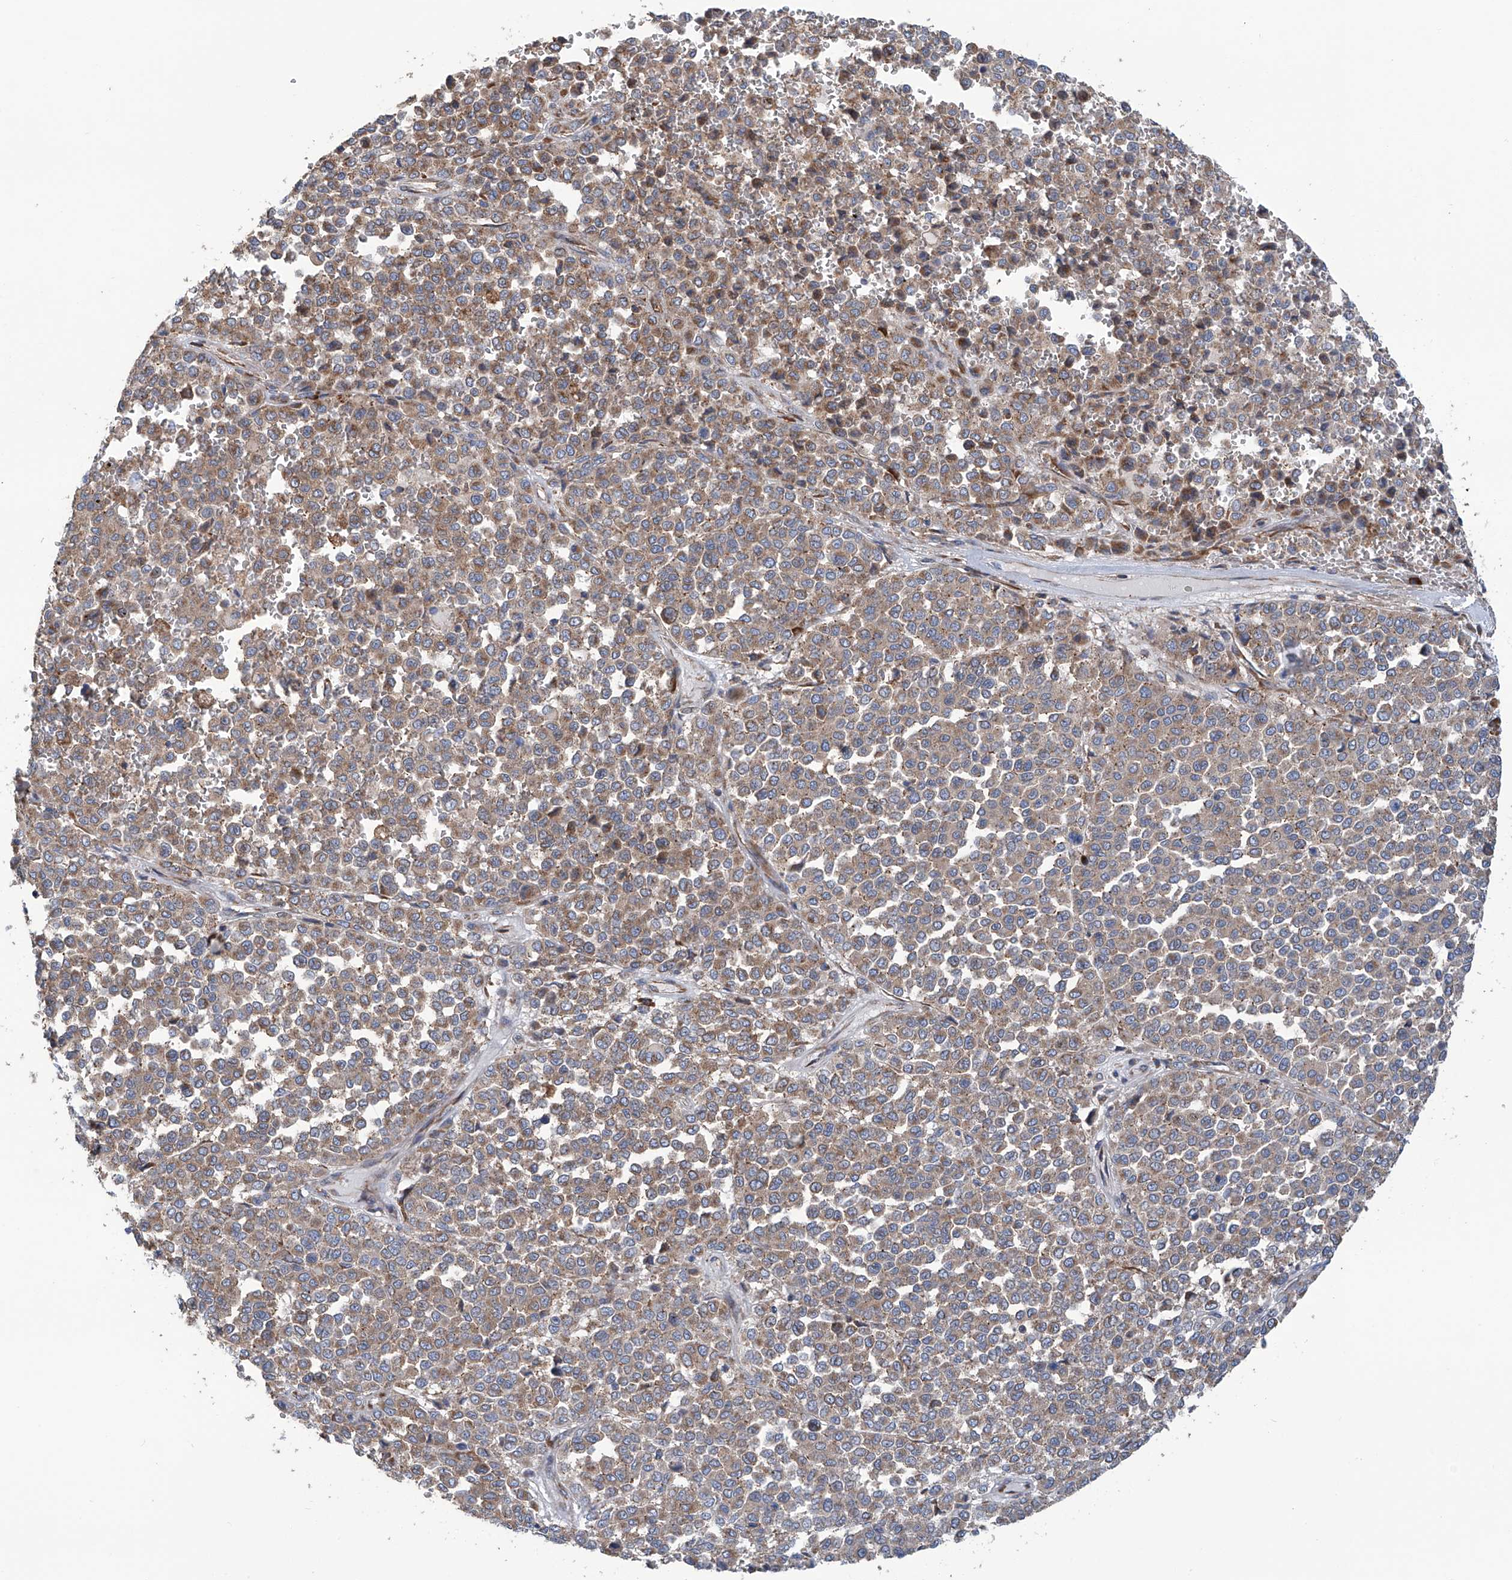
{"staining": {"intensity": "moderate", "quantity": ">75%", "location": "cytoplasmic/membranous"}, "tissue": "melanoma", "cell_type": "Tumor cells", "image_type": "cancer", "snomed": [{"axis": "morphology", "description": "Malignant melanoma, Metastatic site"}, {"axis": "topography", "description": "Pancreas"}], "caption": "Malignant melanoma (metastatic site) was stained to show a protein in brown. There is medium levels of moderate cytoplasmic/membranous staining in about >75% of tumor cells.", "gene": "SENP2", "patient": {"sex": "female", "age": 30}}